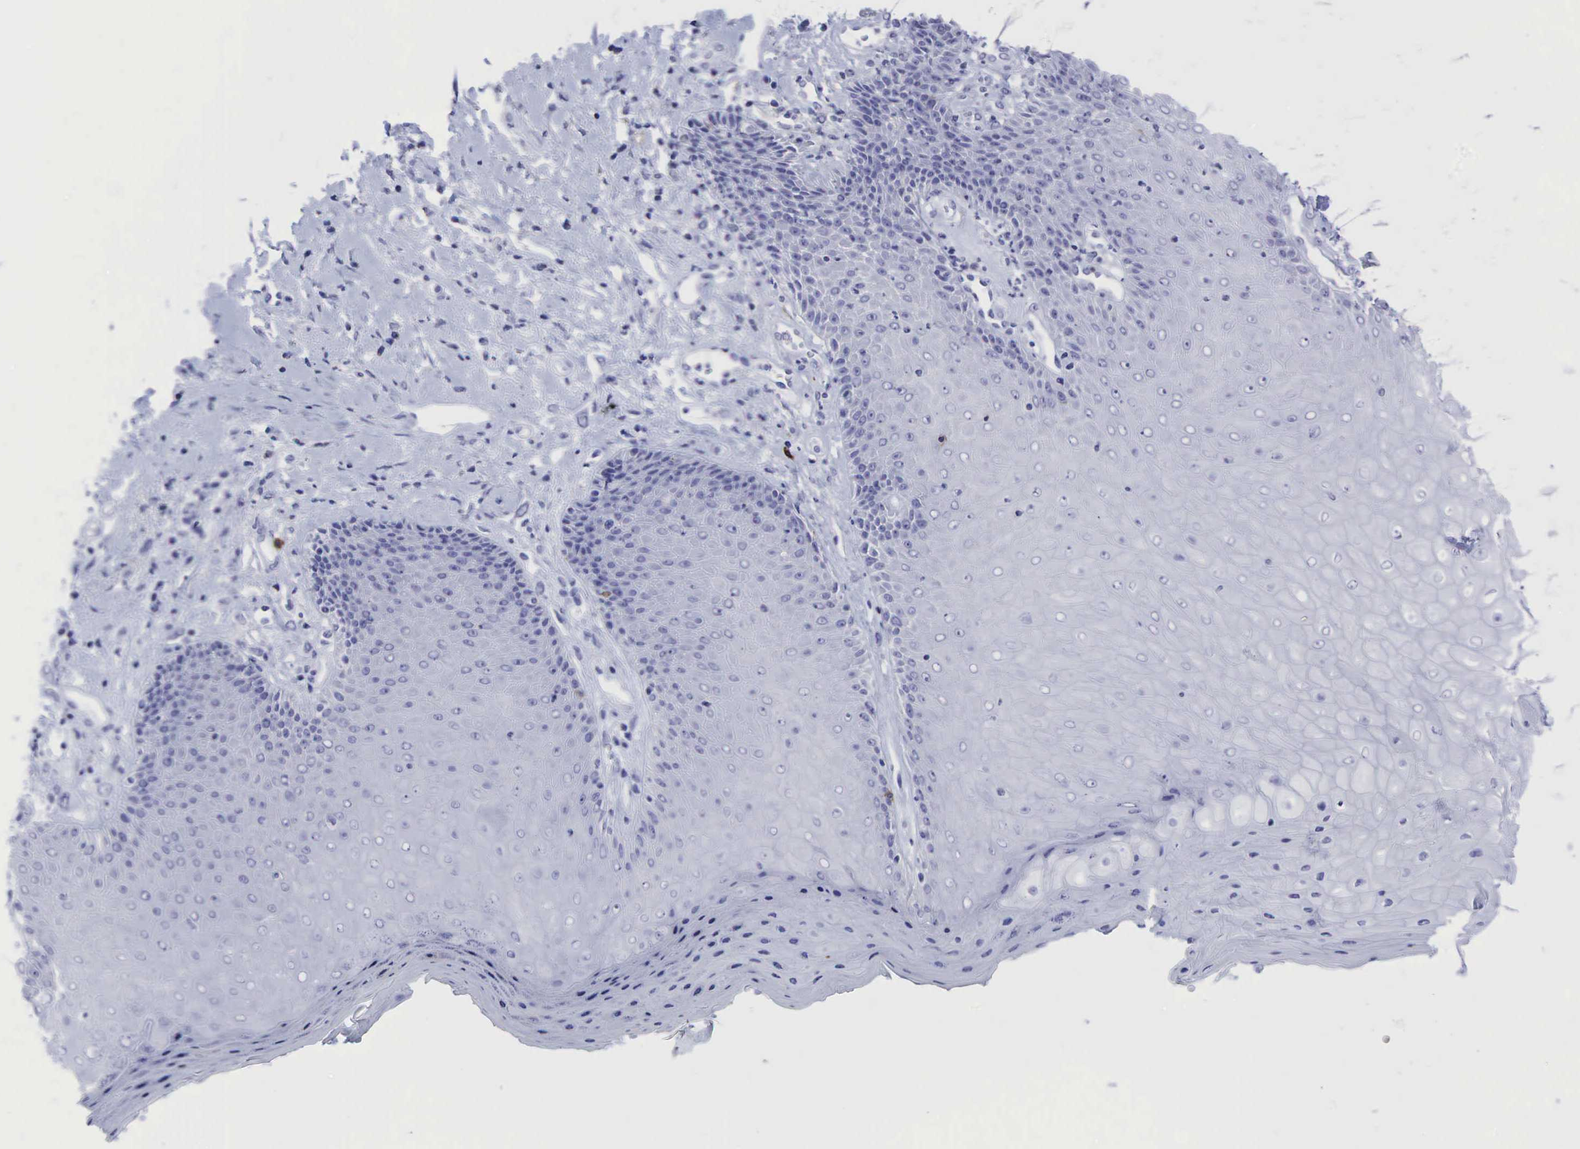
{"staining": {"intensity": "negative", "quantity": "none", "location": "none"}, "tissue": "skin", "cell_type": "Epidermal cells", "image_type": "normal", "snomed": [{"axis": "morphology", "description": "Normal tissue, NOS"}, {"axis": "topography", "description": "Skin"}, {"axis": "topography", "description": "Anal"}], "caption": "Protein analysis of benign skin shows no significant staining in epidermal cells.", "gene": "TNFRSF8", "patient": {"sex": "male", "age": 61}}